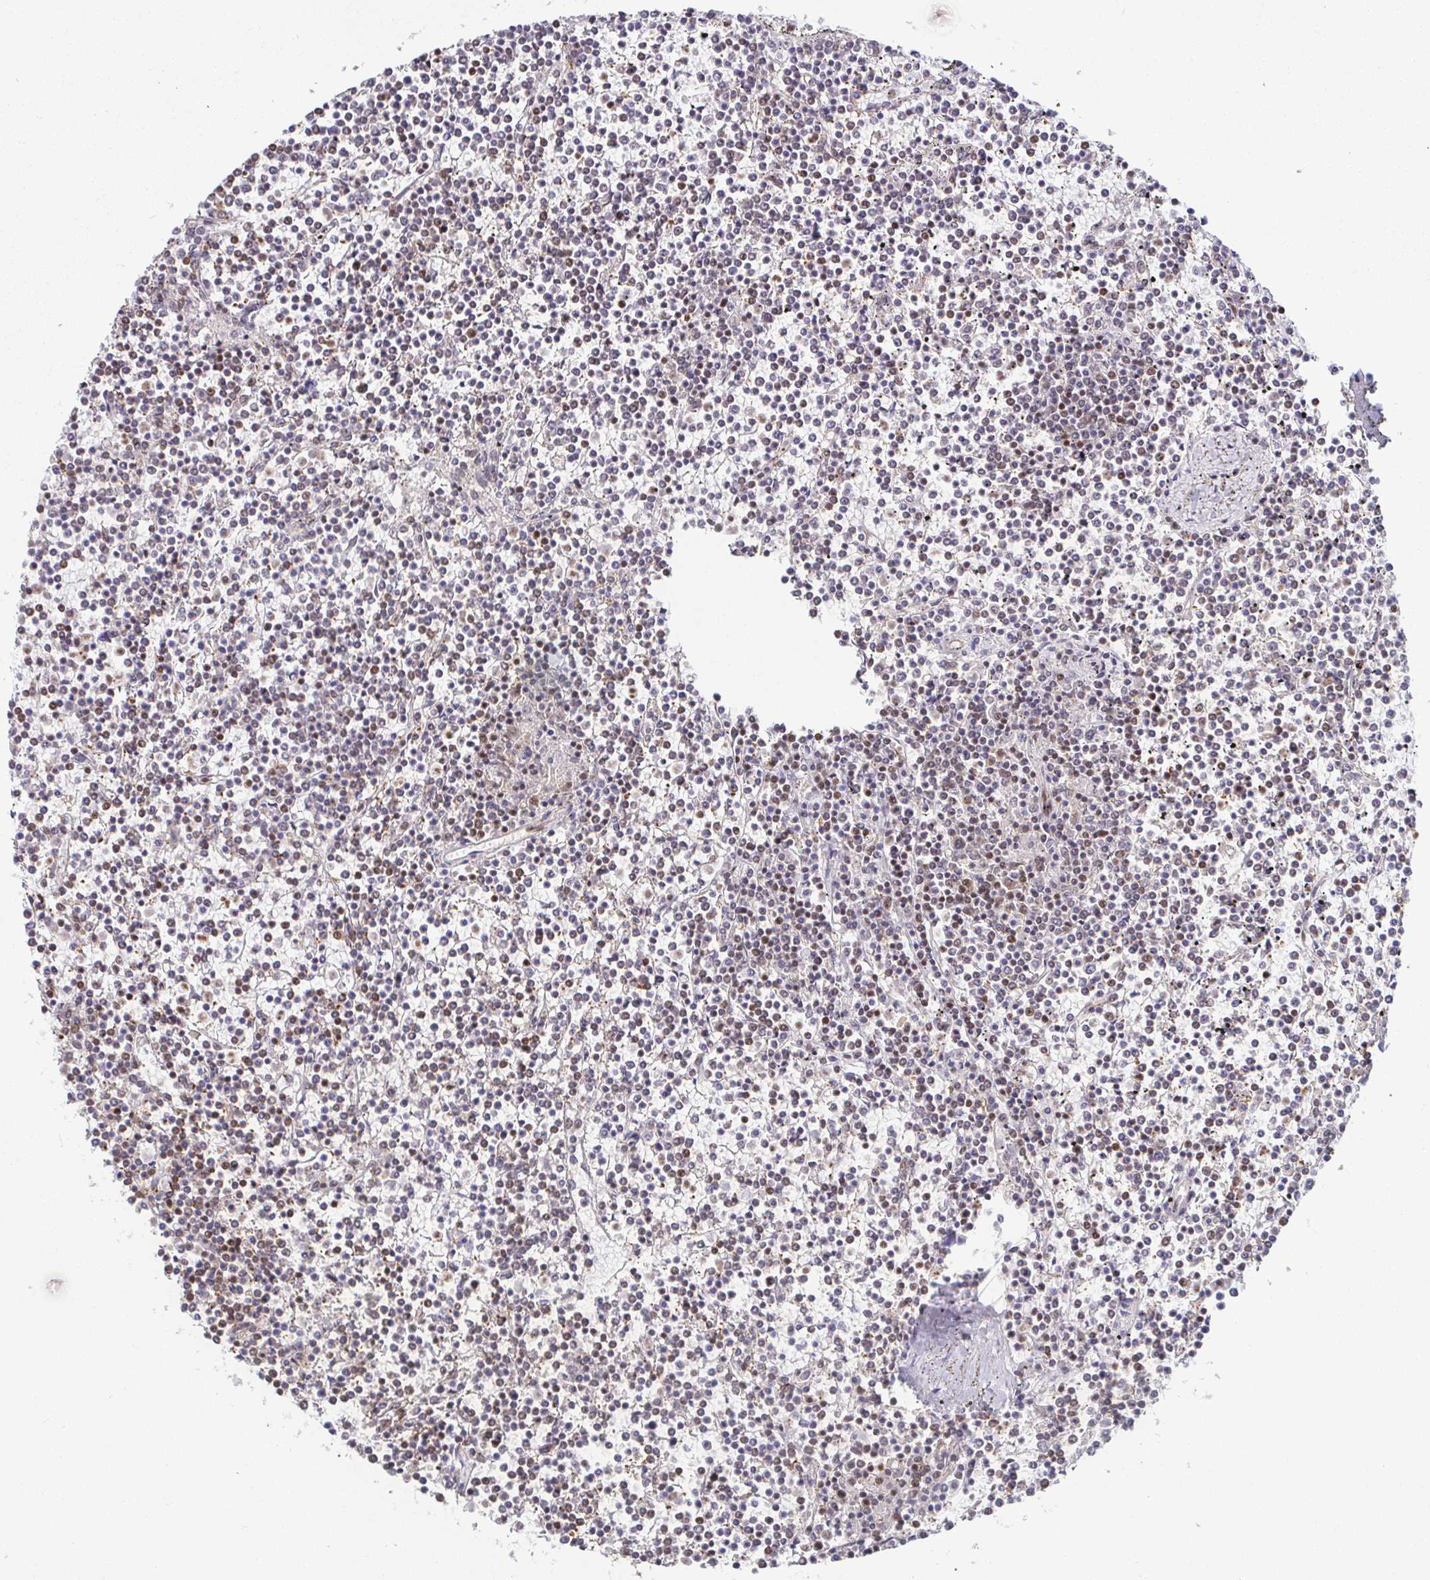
{"staining": {"intensity": "weak", "quantity": "<25%", "location": "nuclear"}, "tissue": "lymphoma", "cell_type": "Tumor cells", "image_type": "cancer", "snomed": [{"axis": "morphology", "description": "Malignant lymphoma, non-Hodgkin's type, Low grade"}, {"axis": "topography", "description": "Spleen"}], "caption": "Low-grade malignant lymphoma, non-Hodgkin's type was stained to show a protein in brown. There is no significant staining in tumor cells.", "gene": "SP3", "patient": {"sex": "female", "age": 19}}